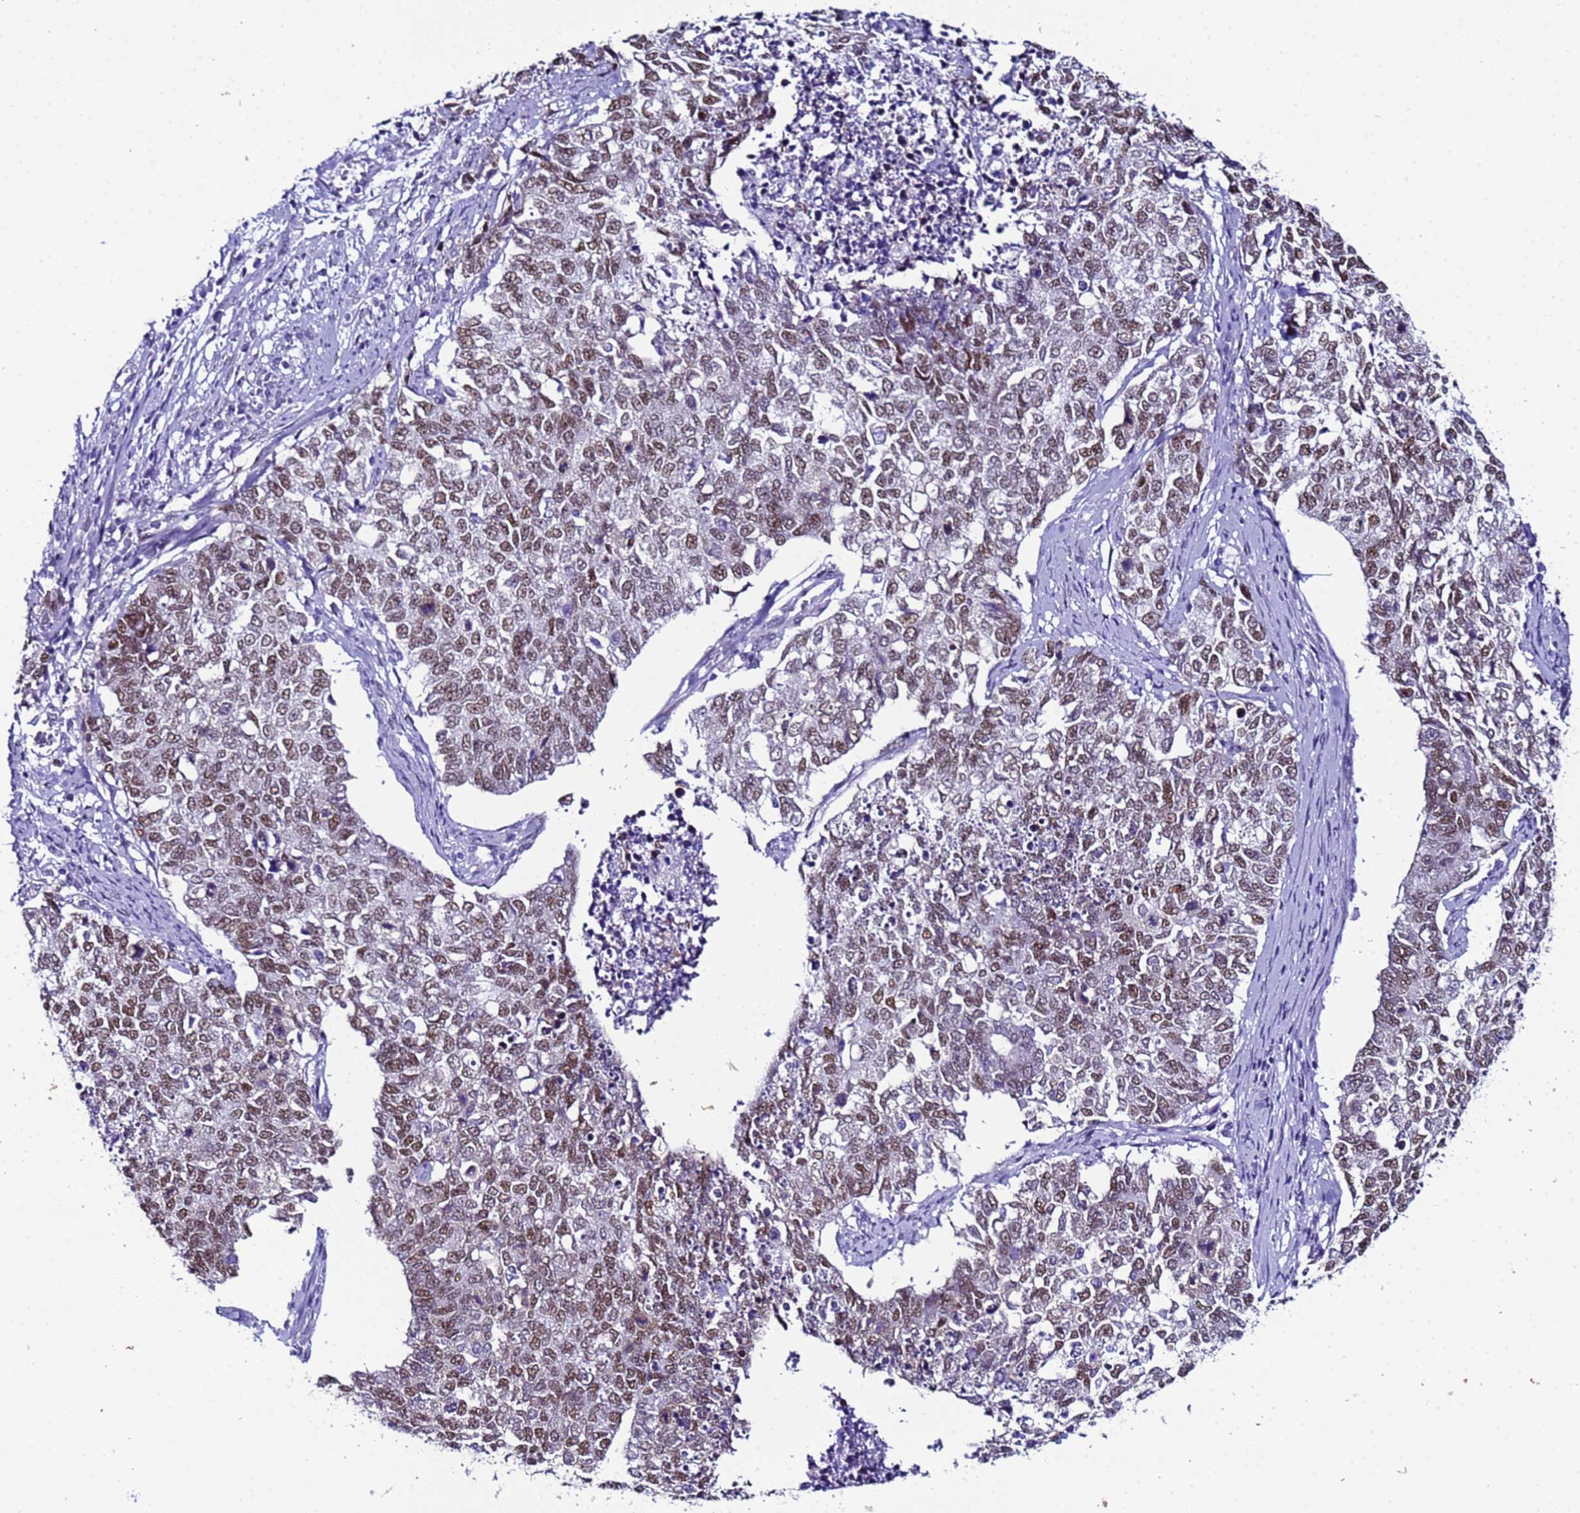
{"staining": {"intensity": "moderate", "quantity": ">75%", "location": "nuclear"}, "tissue": "cervical cancer", "cell_type": "Tumor cells", "image_type": "cancer", "snomed": [{"axis": "morphology", "description": "Squamous cell carcinoma, NOS"}, {"axis": "topography", "description": "Cervix"}], "caption": "Cervical cancer tissue exhibits moderate nuclear positivity in approximately >75% of tumor cells", "gene": "BCL7A", "patient": {"sex": "female", "age": 63}}